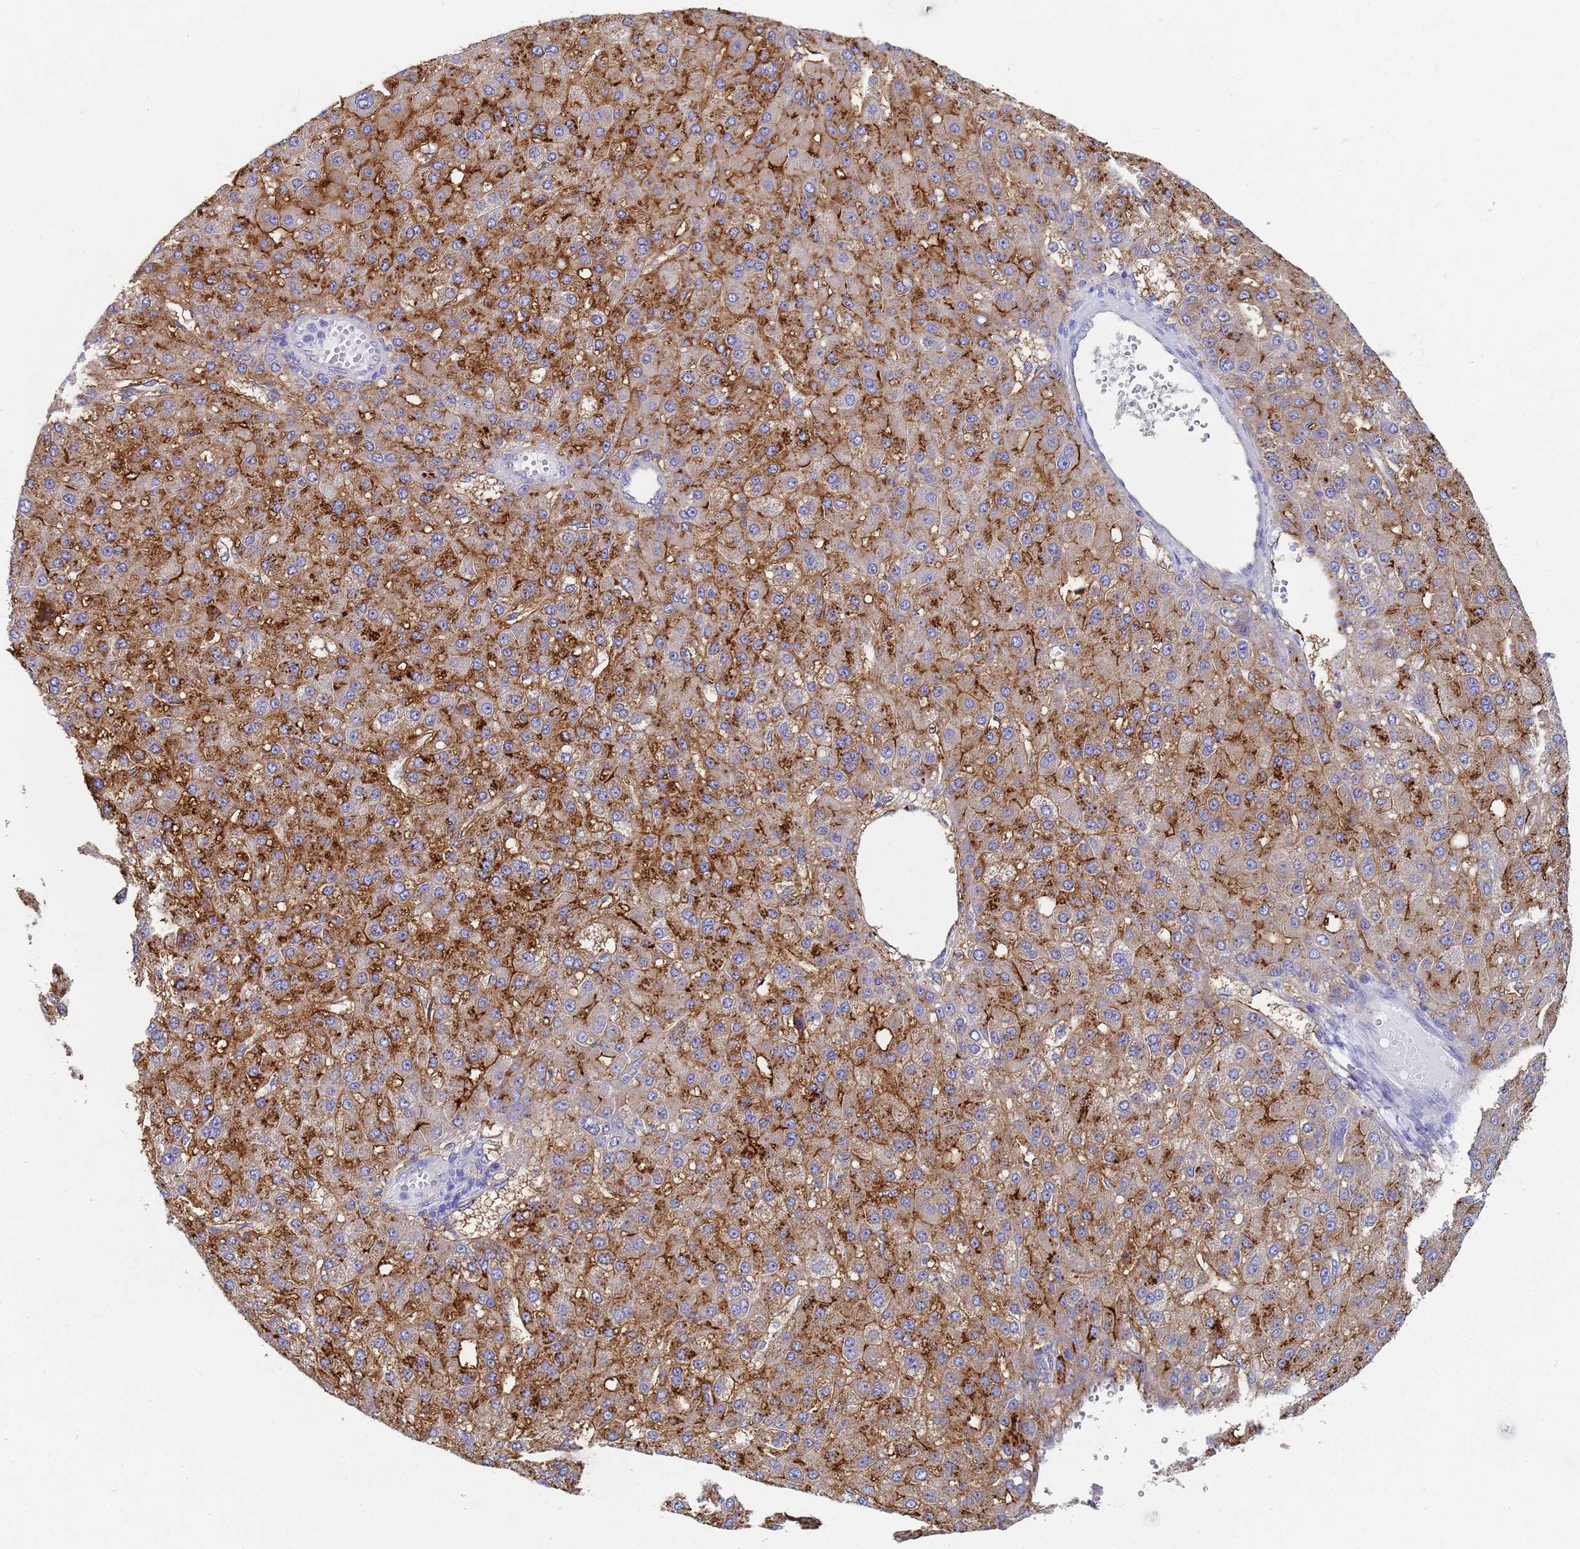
{"staining": {"intensity": "moderate", "quantity": "25%-75%", "location": "cytoplasmic/membranous"}, "tissue": "liver cancer", "cell_type": "Tumor cells", "image_type": "cancer", "snomed": [{"axis": "morphology", "description": "Carcinoma, Hepatocellular, NOS"}, {"axis": "topography", "description": "Liver"}], "caption": "This image shows immunohistochemistry staining of liver cancer, with medium moderate cytoplasmic/membranous expression in approximately 25%-75% of tumor cells.", "gene": "TM4SF4", "patient": {"sex": "male", "age": 67}}